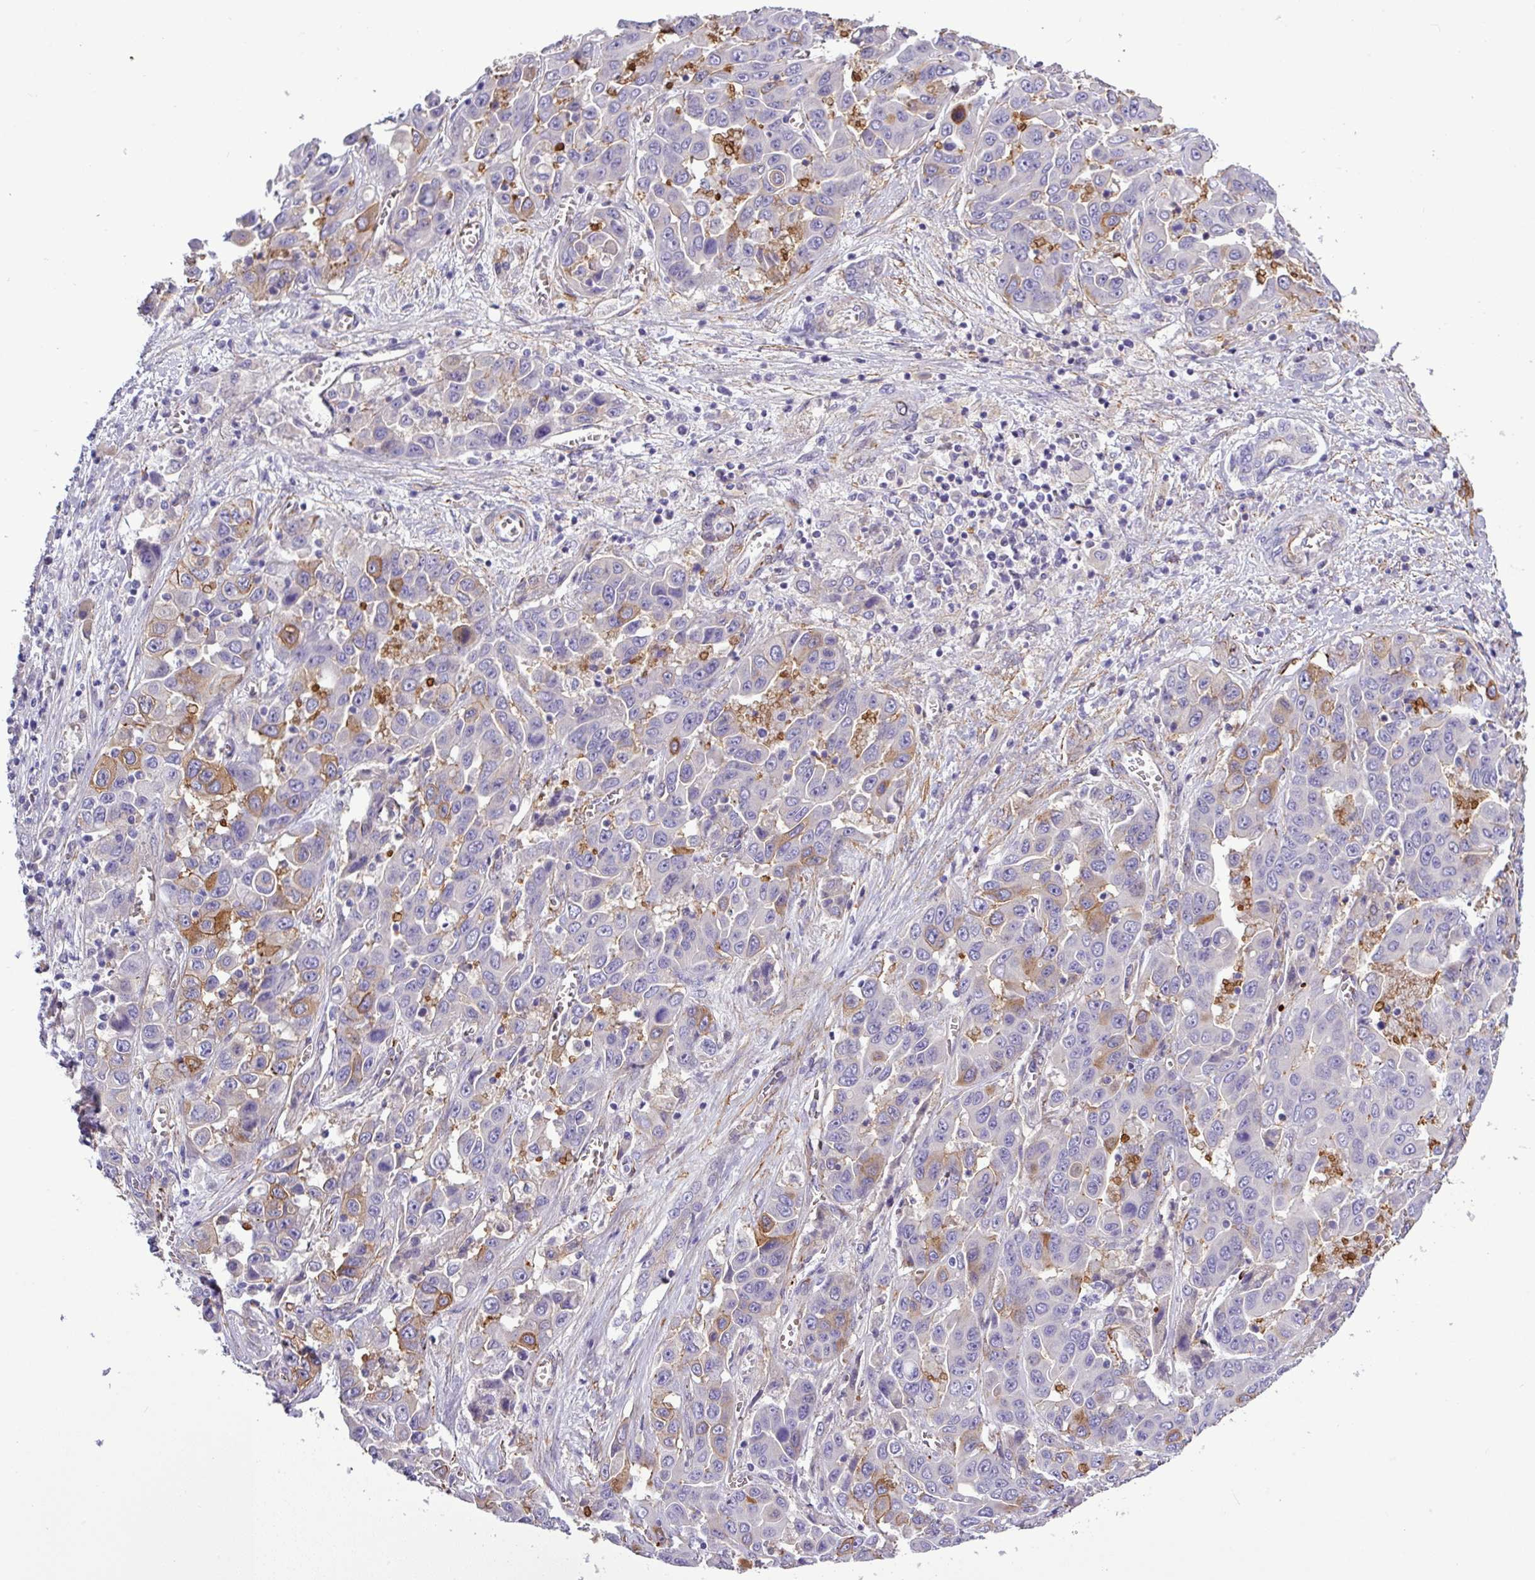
{"staining": {"intensity": "moderate", "quantity": "<25%", "location": "cytoplasmic/membranous"}, "tissue": "liver cancer", "cell_type": "Tumor cells", "image_type": "cancer", "snomed": [{"axis": "morphology", "description": "Cholangiocarcinoma"}, {"axis": "topography", "description": "Liver"}], "caption": "Immunohistochemical staining of liver cholangiocarcinoma shows low levels of moderate cytoplasmic/membranous protein expression in about <25% of tumor cells.", "gene": "PARD6A", "patient": {"sex": "female", "age": 52}}